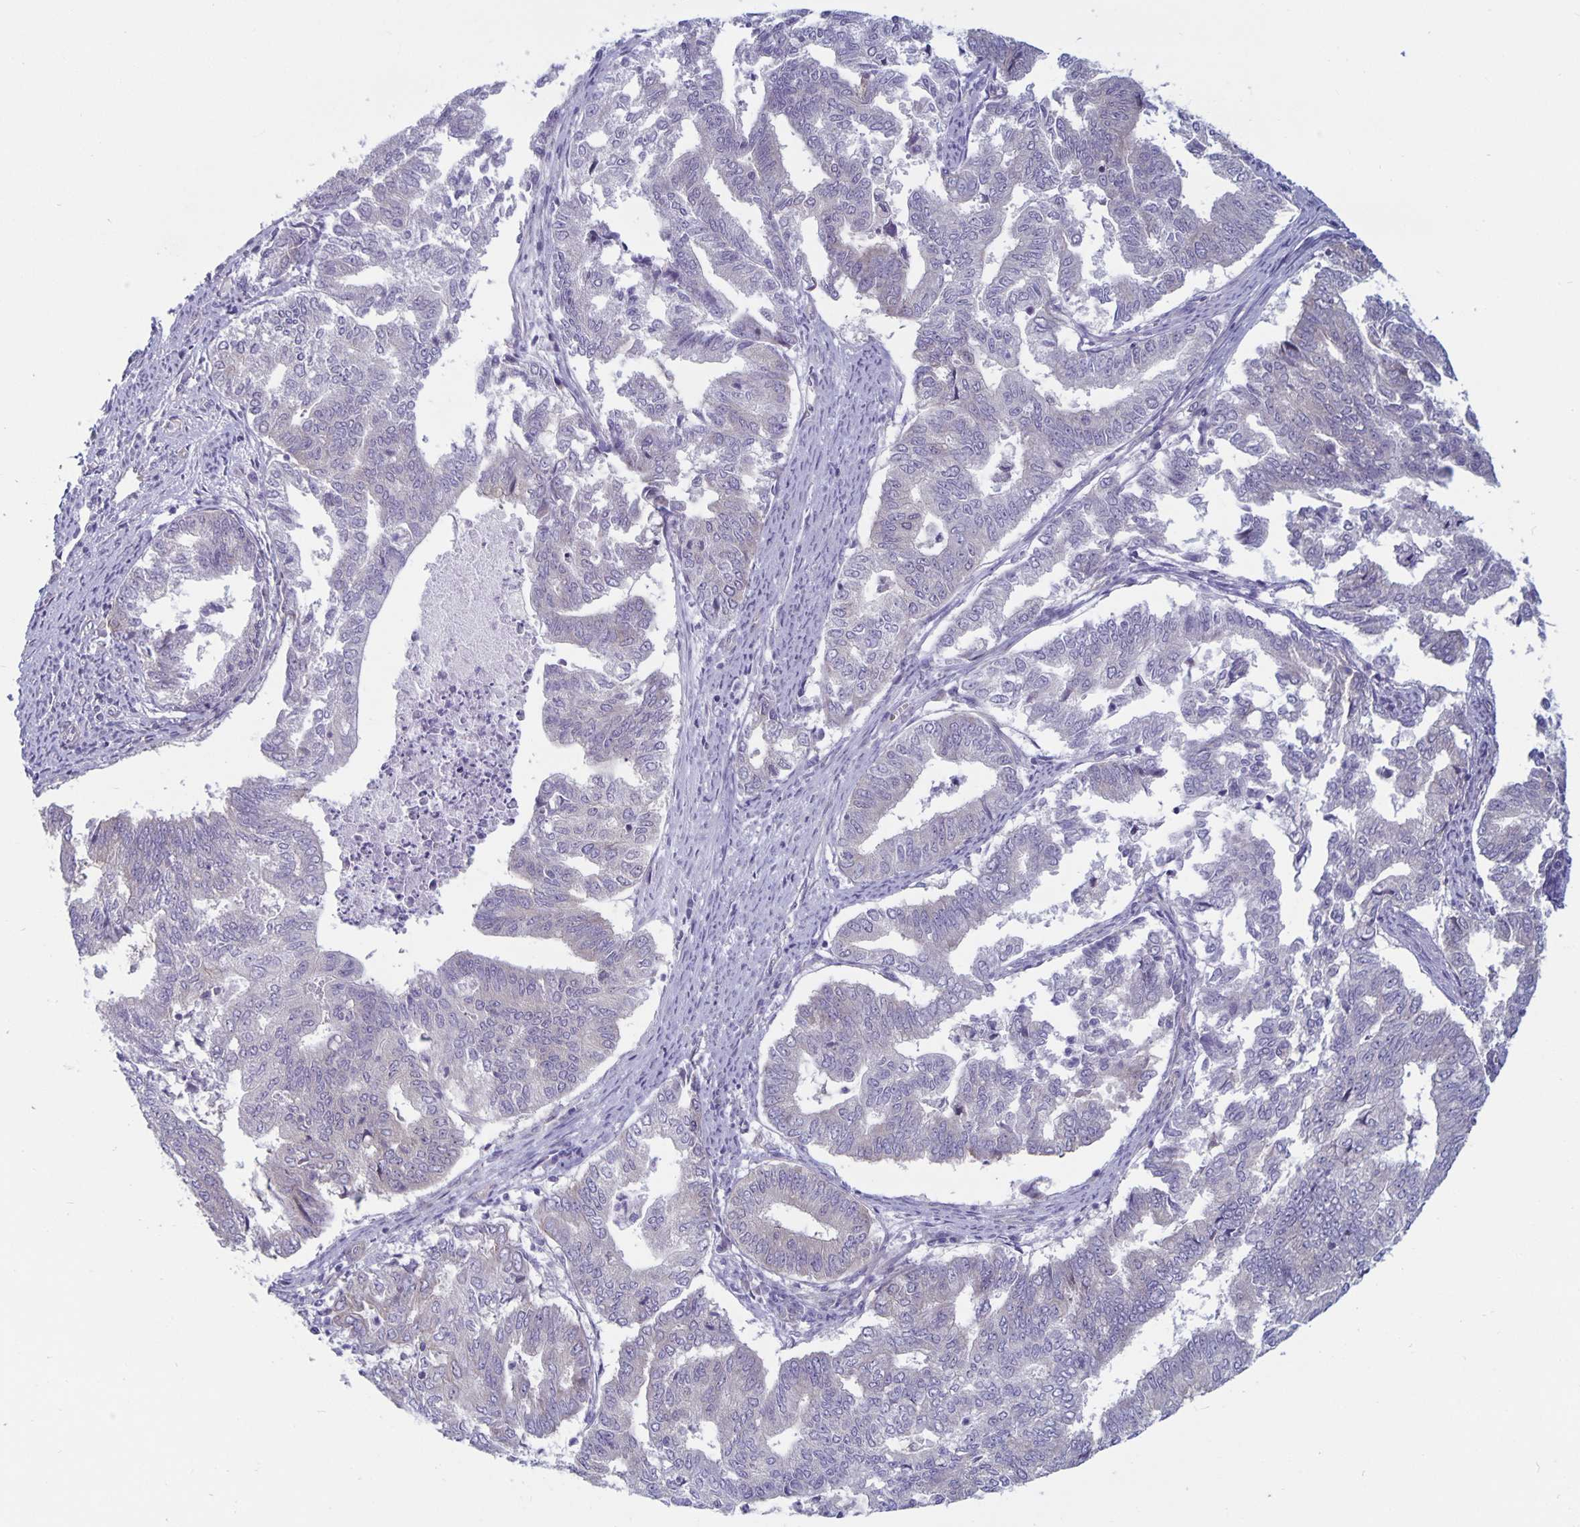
{"staining": {"intensity": "negative", "quantity": "none", "location": "none"}, "tissue": "endometrial cancer", "cell_type": "Tumor cells", "image_type": "cancer", "snomed": [{"axis": "morphology", "description": "Adenocarcinoma, NOS"}, {"axis": "topography", "description": "Endometrium"}], "caption": "Image shows no protein positivity in tumor cells of endometrial cancer tissue.", "gene": "PLCB3", "patient": {"sex": "female", "age": 79}}